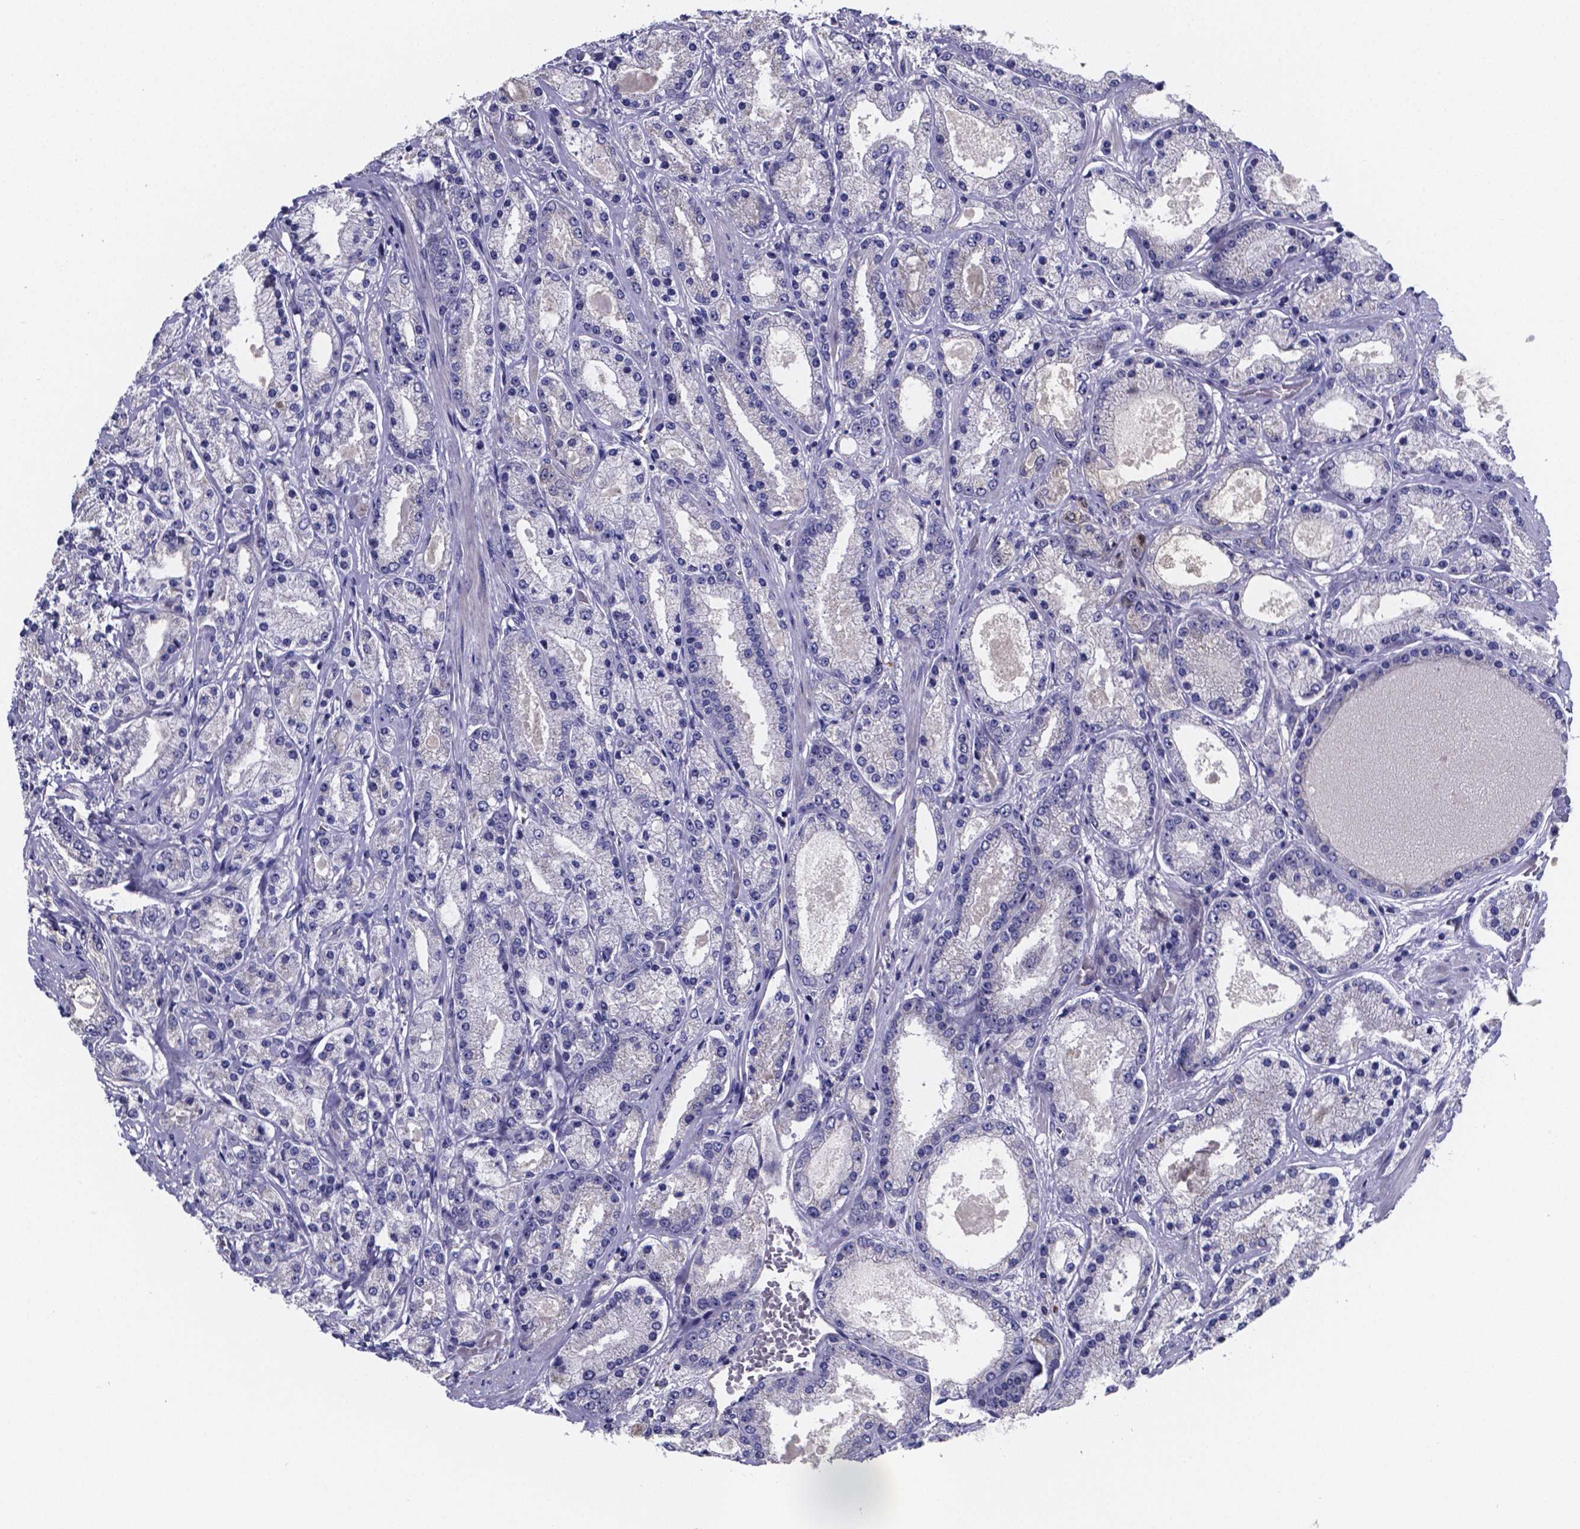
{"staining": {"intensity": "negative", "quantity": "none", "location": "none"}, "tissue": "prostate cancer", "cell_type": "Tumor cells", "image_type": "cancer", "snomed": [{"axis": "morphology", "description": "Adenocarcinoma, High grade"}, {"axis": "topography", "description": "Prostate"}], "caption": "High magnification brightfield microscopy of high-grade adenocarcinoma (prostate) stained with DAB (brown) and counterstained with hematoxylin (blue): tumor cells show no significant staining. (Immunohistochemistry (ihc), brightfield microscopy, high magnification).", "gene": "SFRP4", "patient": {"sex": "male", "age": 67}}